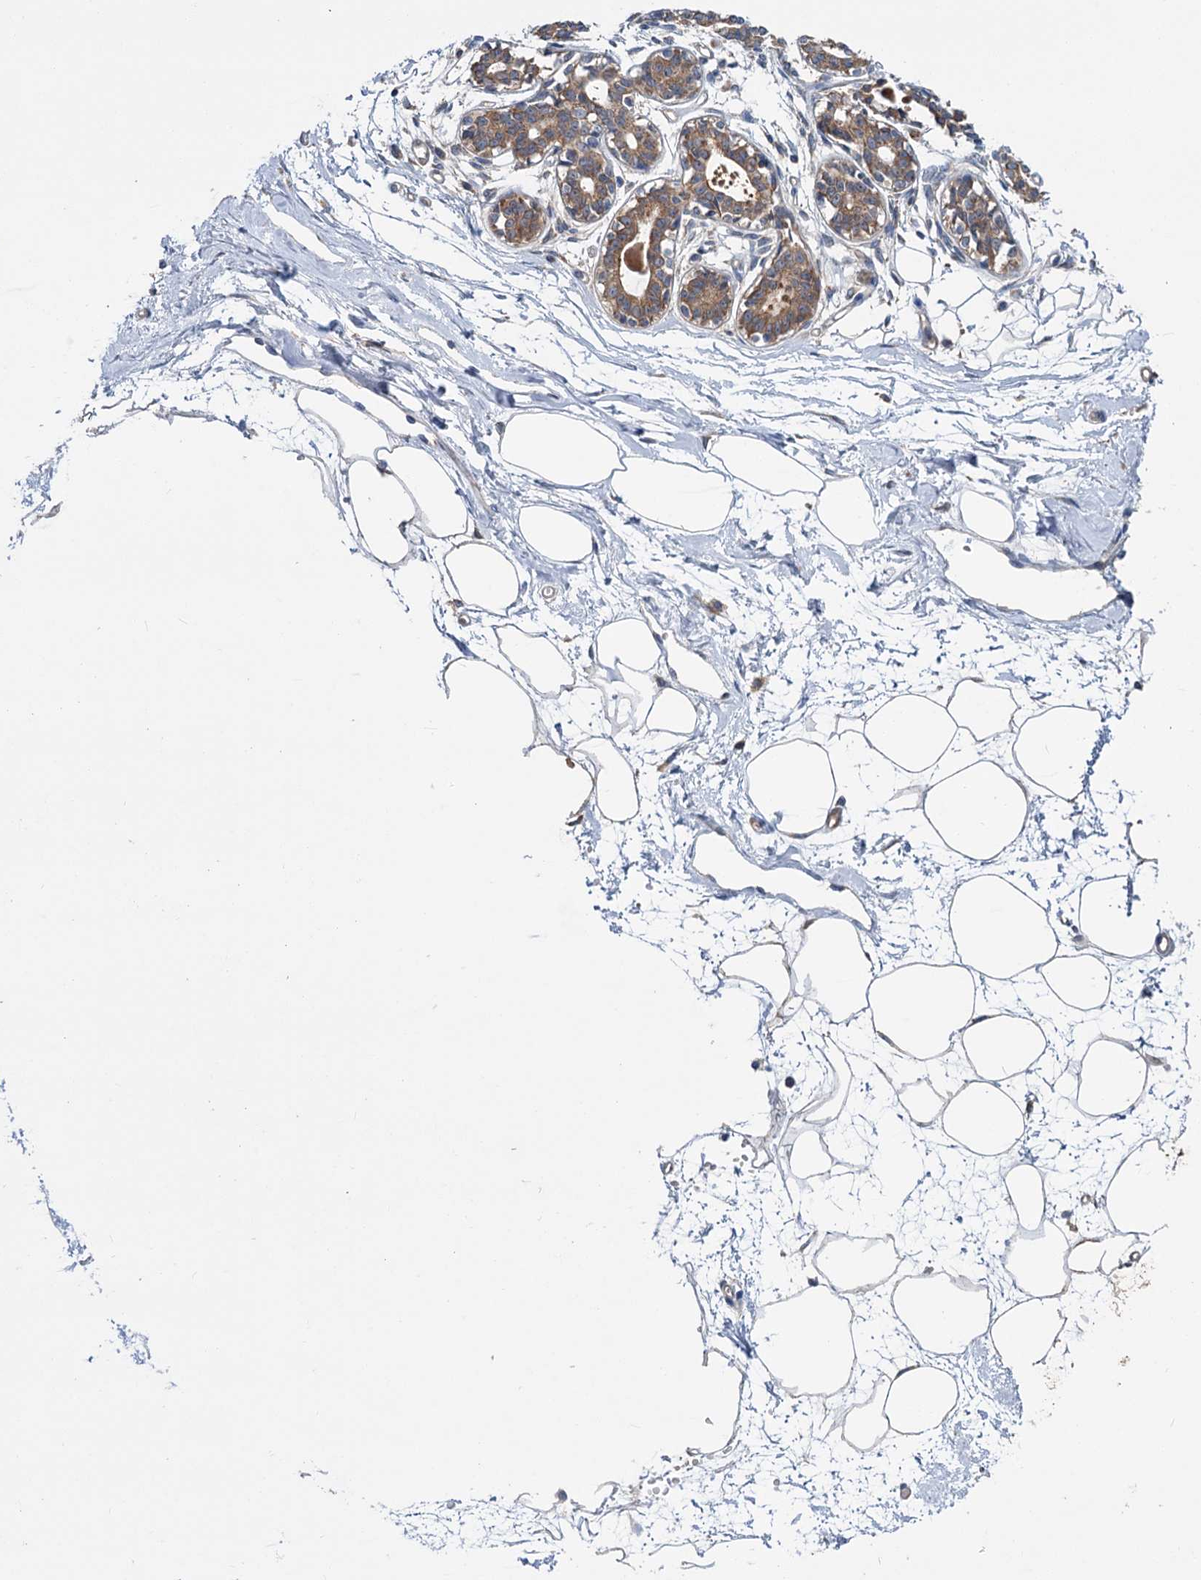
{"staining": {"intensity": "negative", "quantity": "none", "location": "none"}, "tissue": "breast", "cell_type": "Adipocytes", "image_type": "normal", "snomed": [{"axis": "morphology", "description": "Normal tissue, NOS"}, {"axis": "topography", "description": "Breast"}], "caption": "Histopathology image shows no significant protein positivity in adipocytes of benign breast.", "gene": "DYNC2H1", "patient": {"sex": "female", "age": 45}}